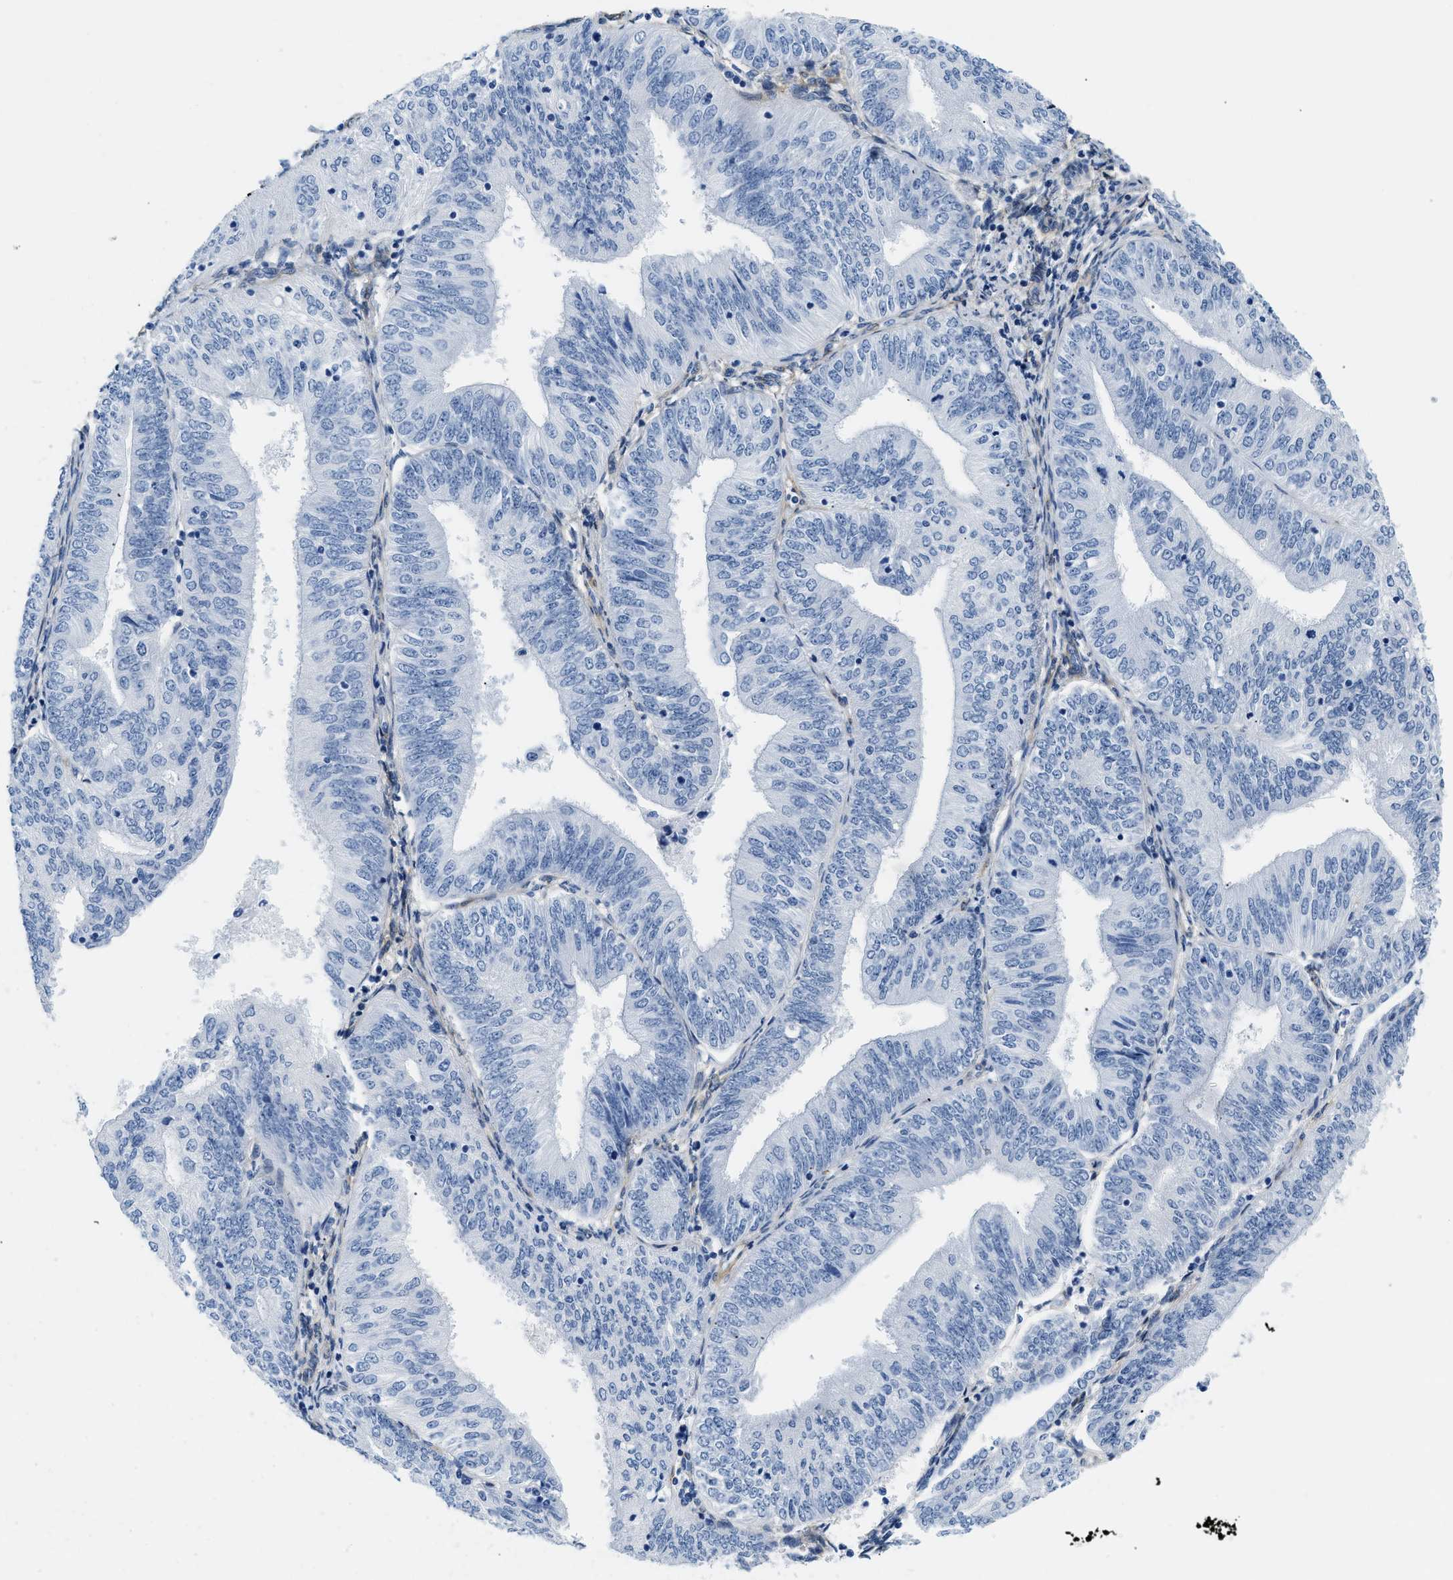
{"staining": {"intensity": "negative", "quantity": "none", "location": "none"}, "tissue": "endometrial cancer", "cell_type": "Tumor cells", "image_type": "cancer", "snomed": [{"axis": "morphology", "description": "Adenocarcinoma, NOS"}, {"axis": "topography", "description": "Endometrium"}], "caption": "Immunohistochemical staining of endometrial adenocarcinoma exhibits no significant expression in tumor cells.", "gene": "PDGFRB", "patient": {"sex": "female", "age": 58}}